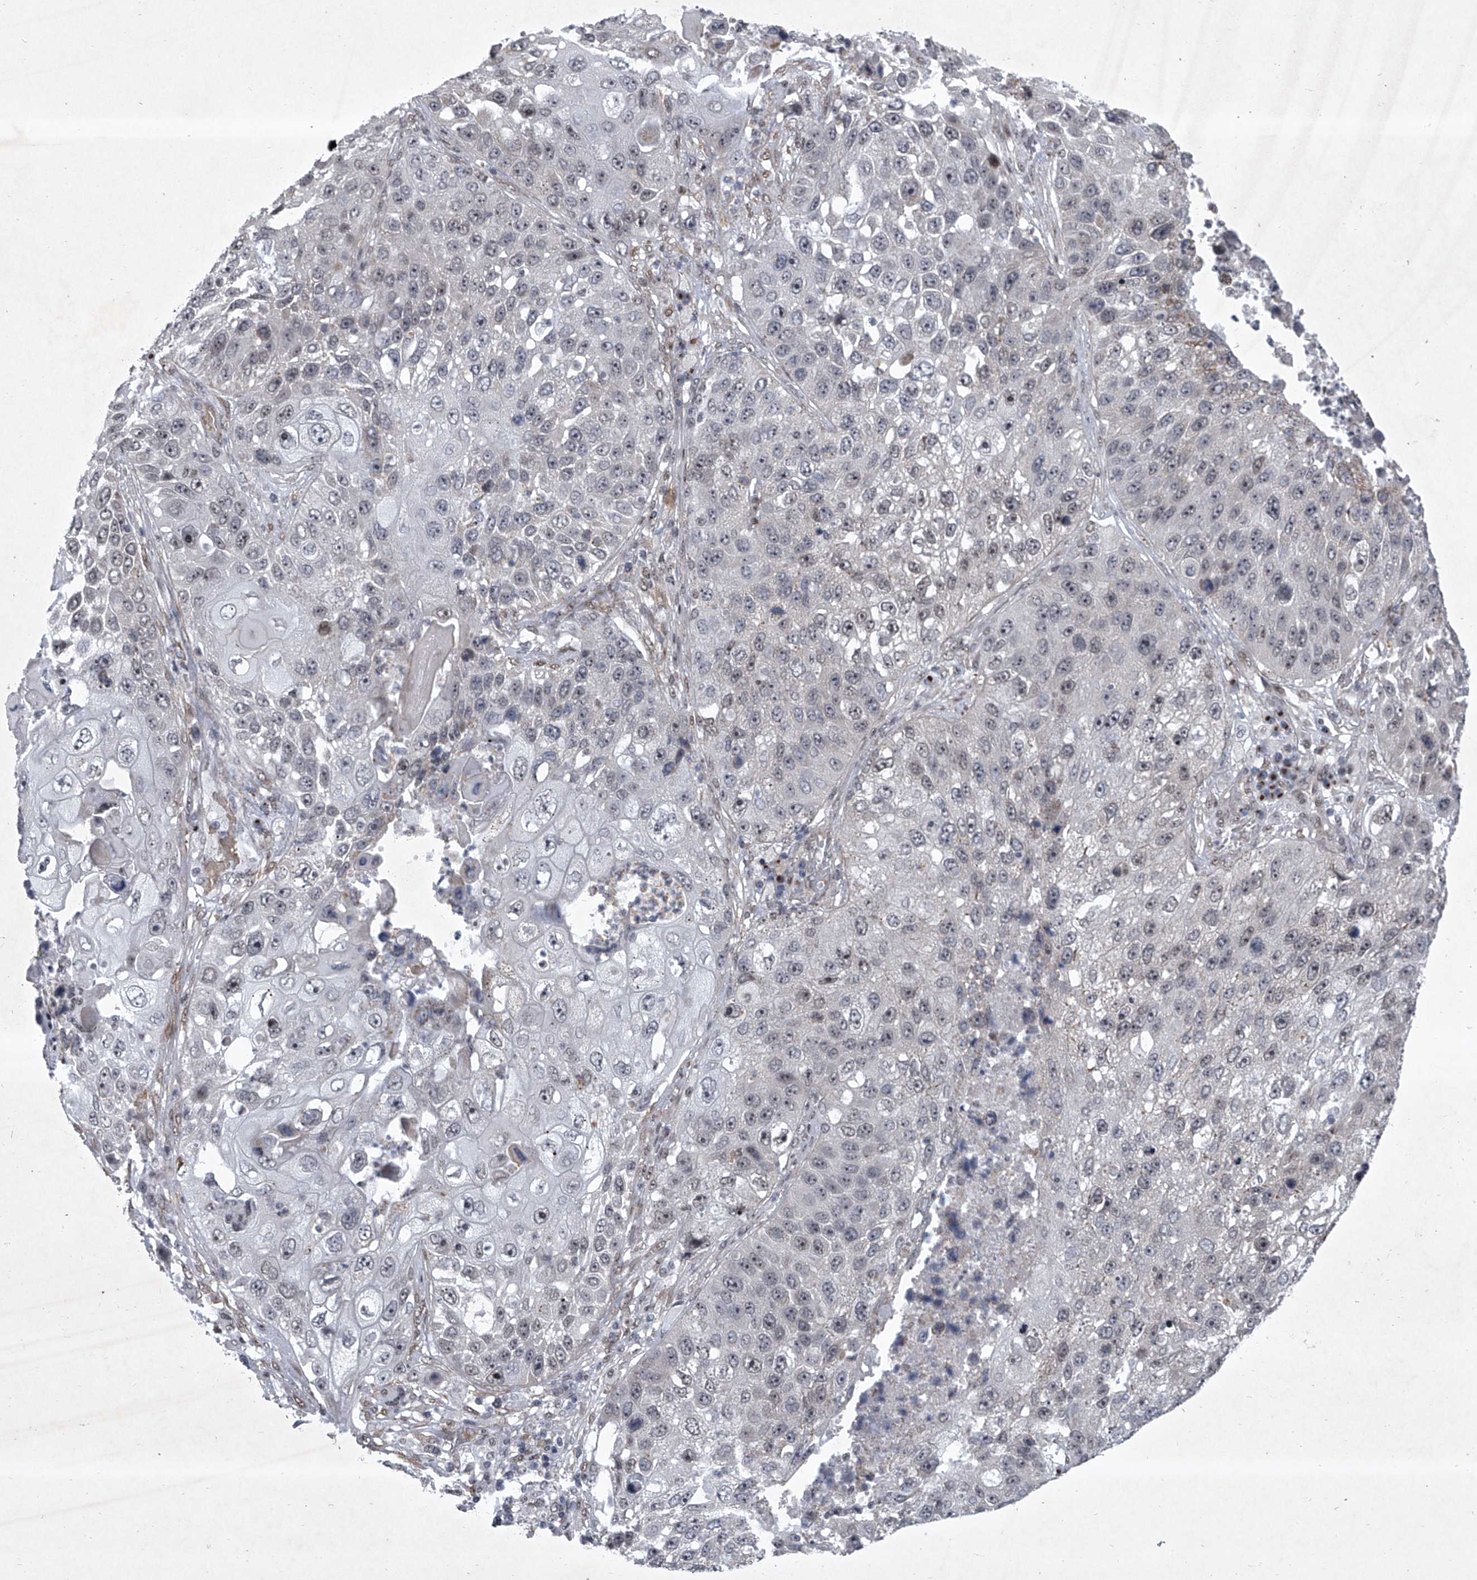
{"staining": {"intensity": "negative", "quantity": "none", "location": "none"}, "tissue": "lung cancer", "cell_type": "Tumor cells", "image_type": "cancer", "snomed": [{"axis": "morphology", "description": "Squamous cell carcinoma, NOS"}, {"axis": "topography", "description": "Lung"}], "caption": "The micrograph shows no significant expression in tumor cells of lung squamous cell carcinoma.", "gene": "MLLT1", "patient": {"sex": "male", "age": 61}}